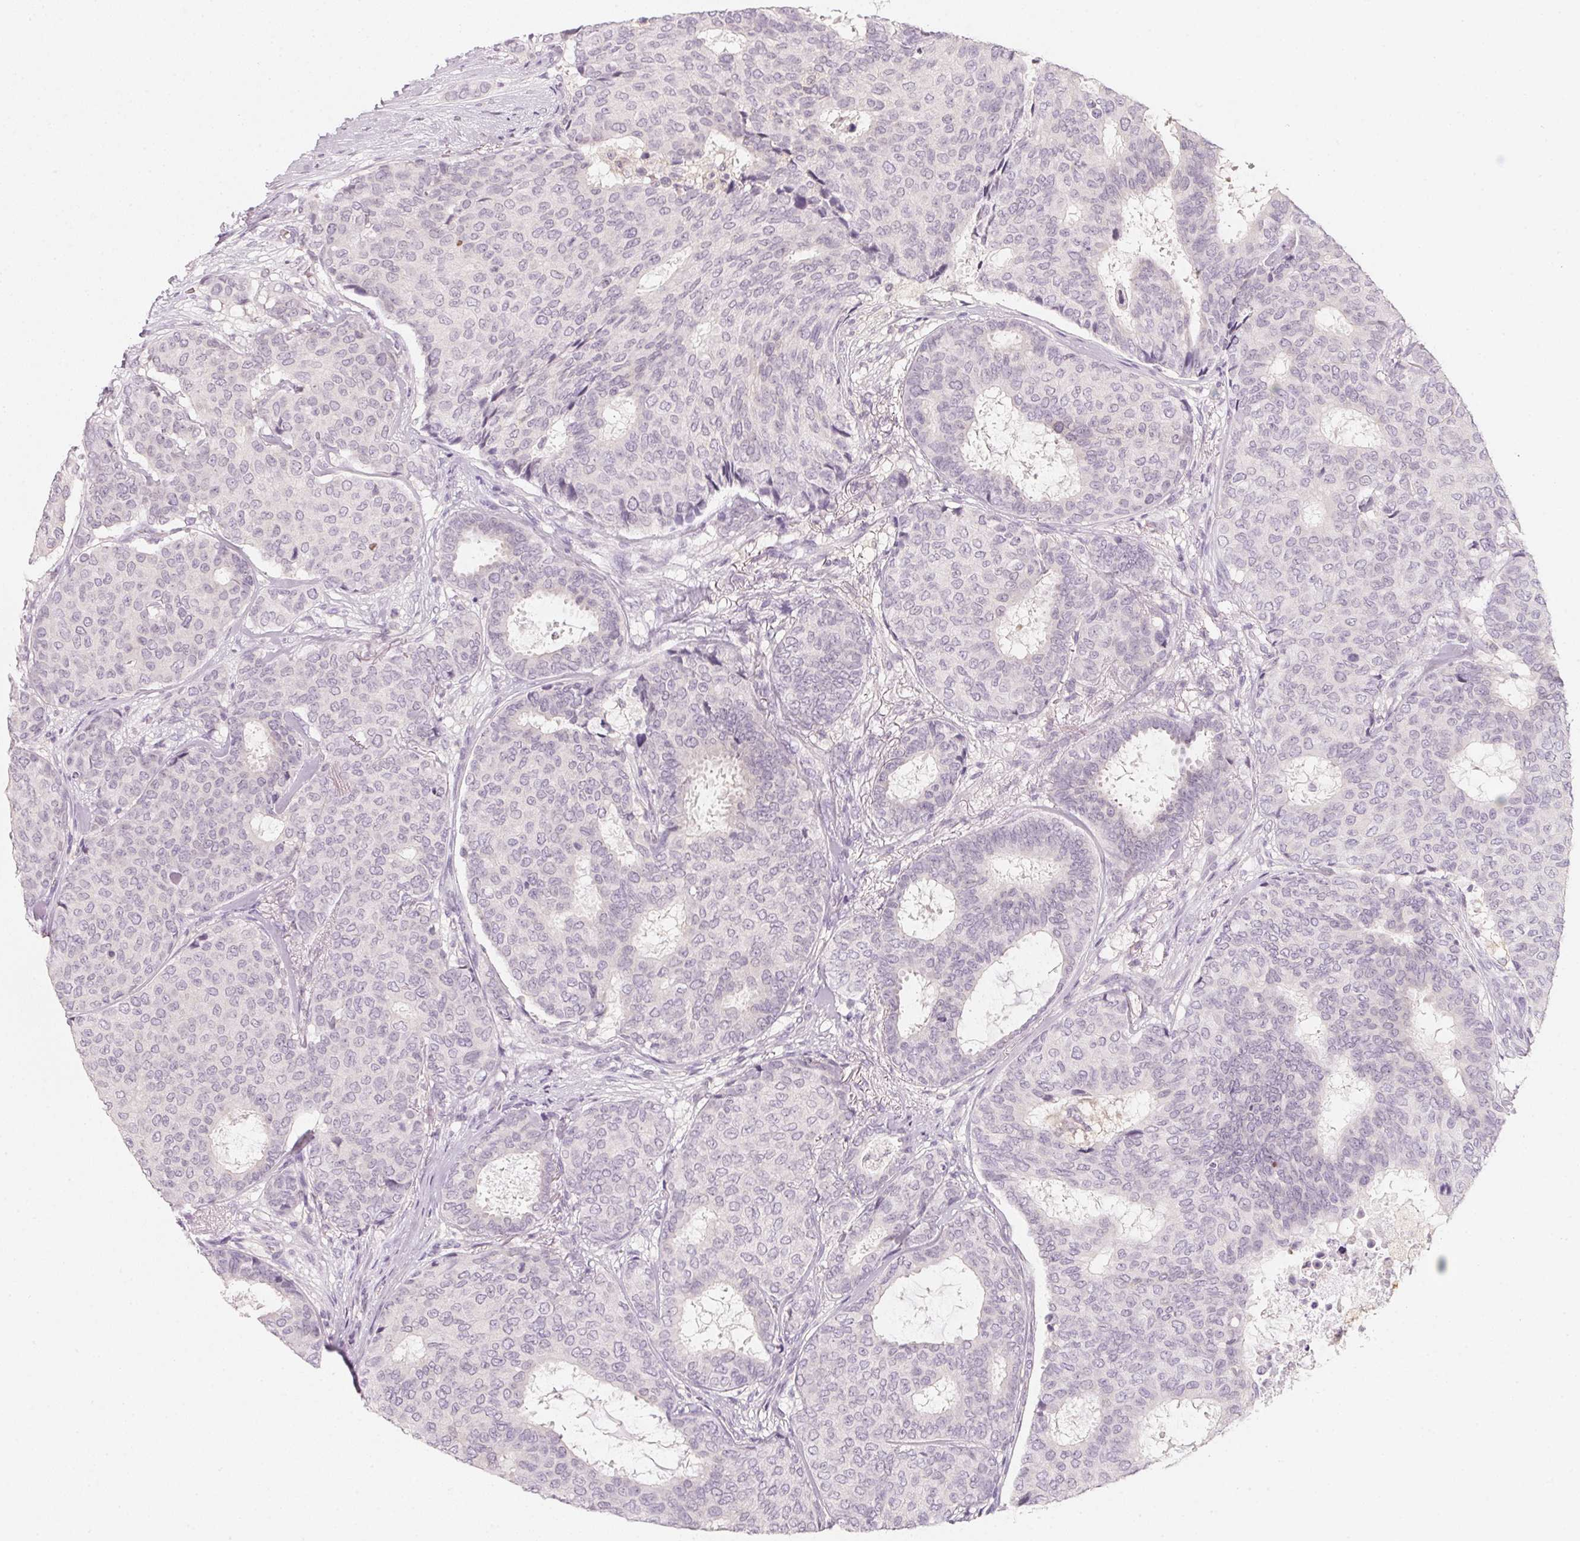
{"staining": {"intensity": "negative", "quantity": "none", "location": "none"}, "tissue": "breast cancer", "cell_type": "Tumor cells", "image_type": "cancer", "snomed": [{"axis": "morphology", "description": "Duct carcinoma"}, {"axis": "topography", "description": "Breast"}], "caption": "Micrograph shows no protein expression in tumor cells of breast cancer (infiltrating ductal carcinoma) tissue.", "gene": "CFAP276", "patient": {"sex": "female", "age": 75}}